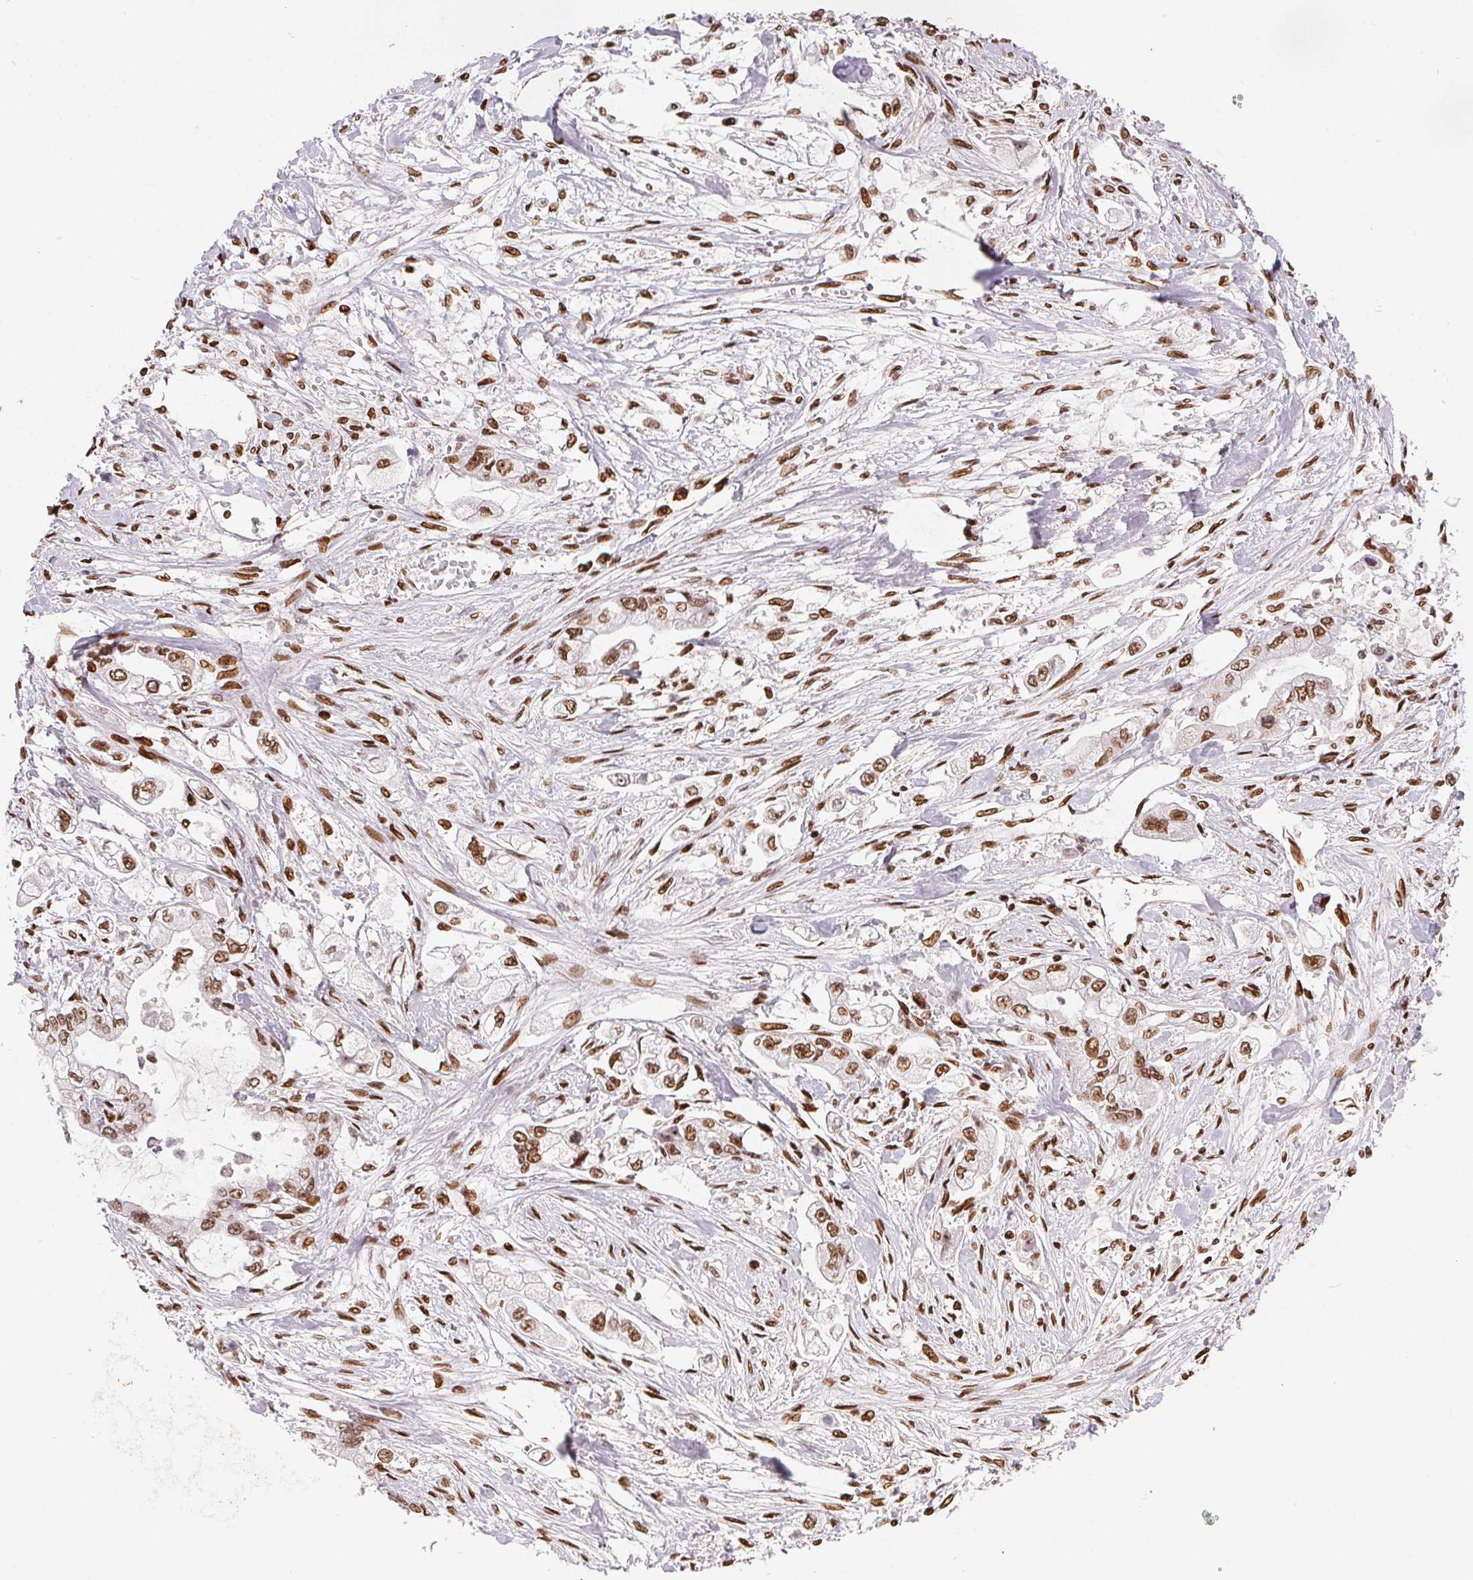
{"staining": {"intensity": "moderate", "quantity": ">75%", "location": "nuclear"}, "tissue": "stomach cancer", "cell_type": "Tumor cells", "image_type": "cancer", "snomed": [{"axis": "morphology", "description": "Adenocarcinoma, NOS"}, {"axis": "topography", "description": "Stomach"}], "caption": "Adenocarcinoma (stomach) stained with IHC exhibits moderate nuclear expression in about >75% of tumor cells.", "gene": "ZNF80", "patient": {"sex": "male", "age": 62}}